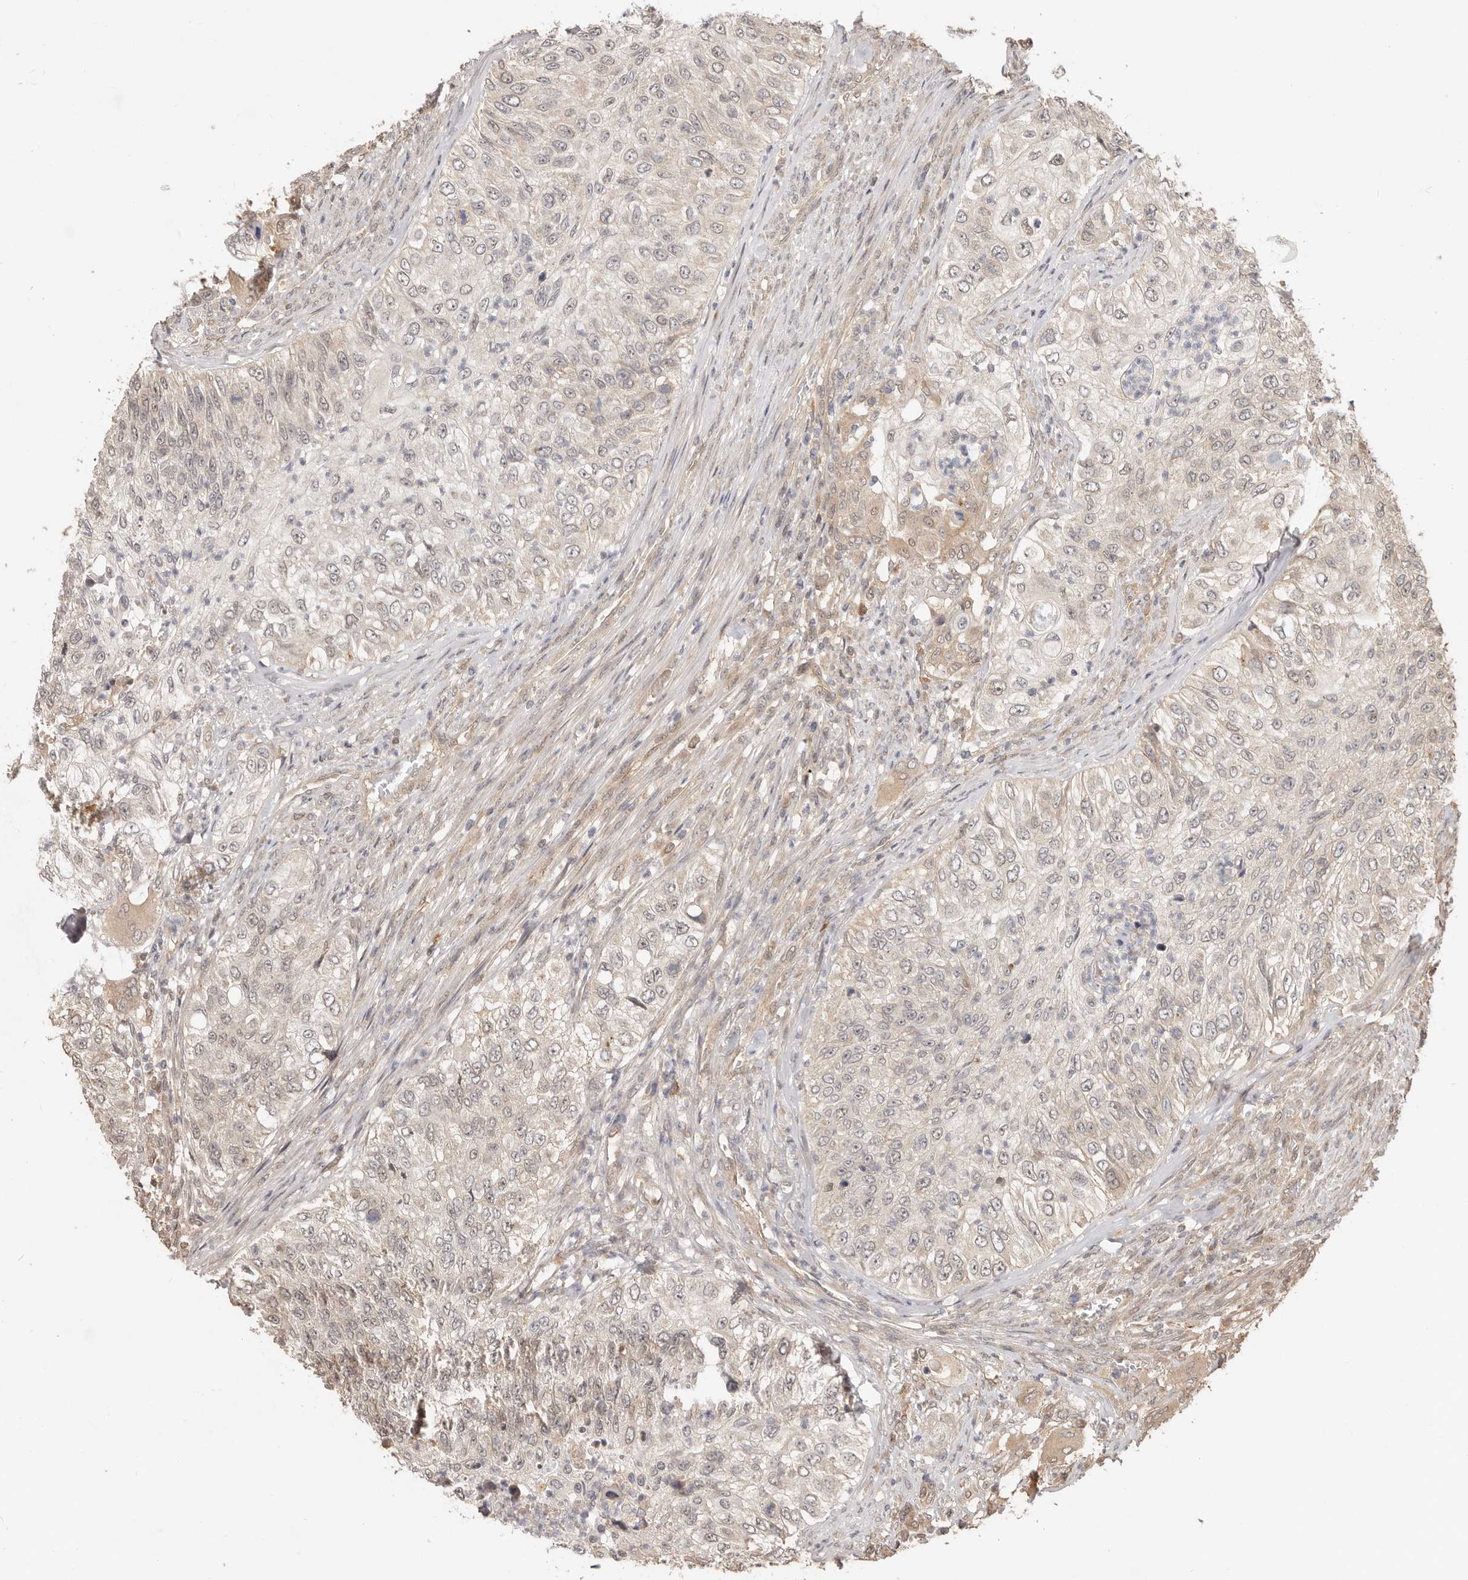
{"staining": {"intensity": "weak", "quantity": "<25%", "location": "cytoplasmic/membranous"}, "tissue": "urothelial cancer", "cell_type": "Tumor cells", "image_type": "cancer", "snomed": [{"axis": "morphology", "description": "Urothelial carcinoma, High grade"}, {"axis": "topography", "description": "Urinary bladder"}], "caption": "Photomicrograph shows no protein positivity in tumor cells of urothelial carcinoma (high-grade) tissue.", "gene": "MTFR2", "patient": {"sex": "female", "age": 60}}